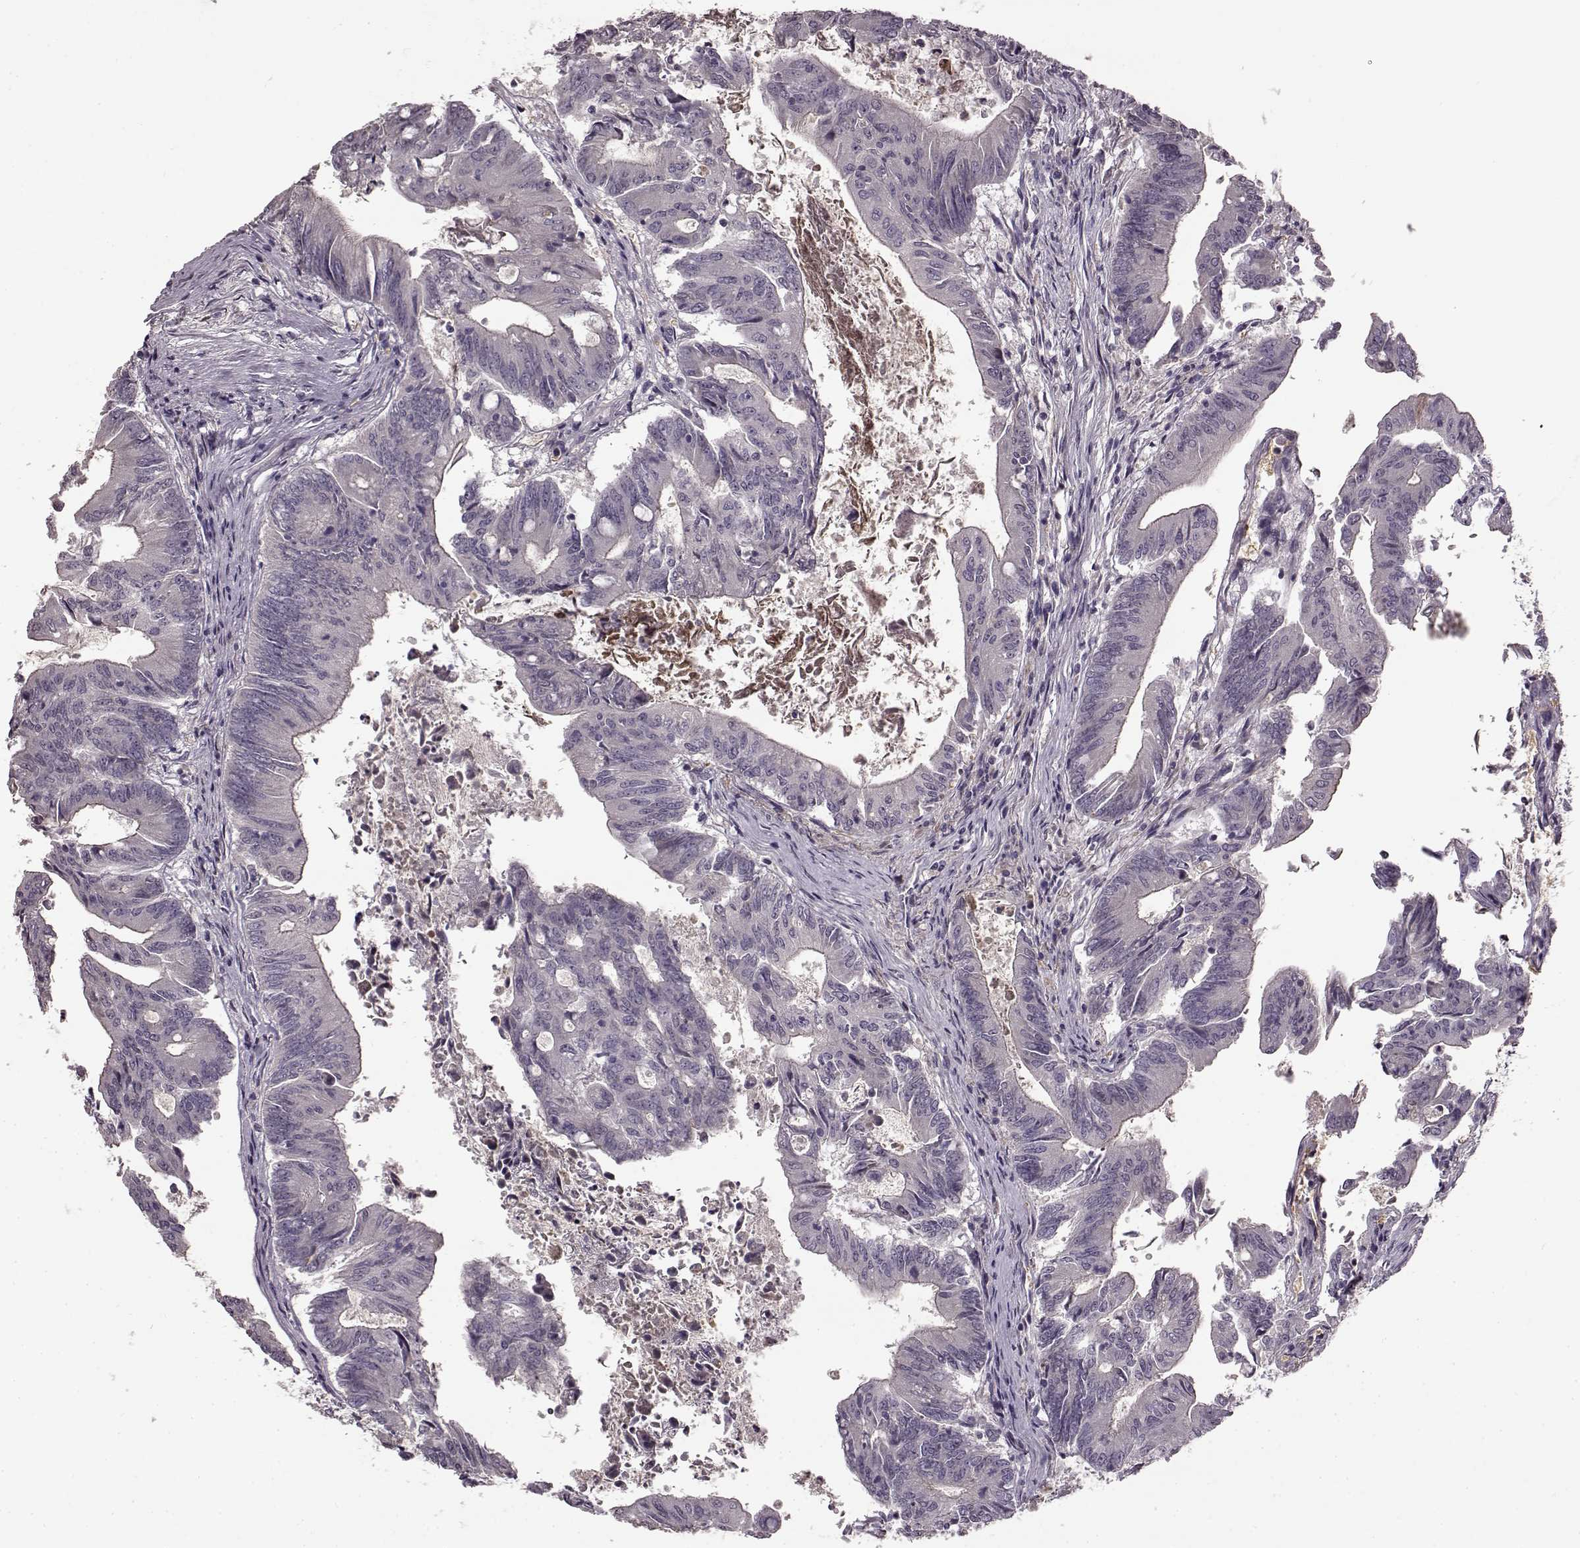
{"staining": {"intensity": "negative", "quantity": "none", "location": "none"}, "tissue": "colorectal cancer", "cell_type": "Tumor cells", "image_type": "cancer", "snomed": [{"axis": "morphology", "description": "Adenocarcinoma, NOS"}, {"axis": "topography", "description": "Colon"}], "caption": "Tumor cells show no significant protein positivity in colorectal cancer.", "gene": "CNGA3", "patient": {"sex": "female", "age": 70}}